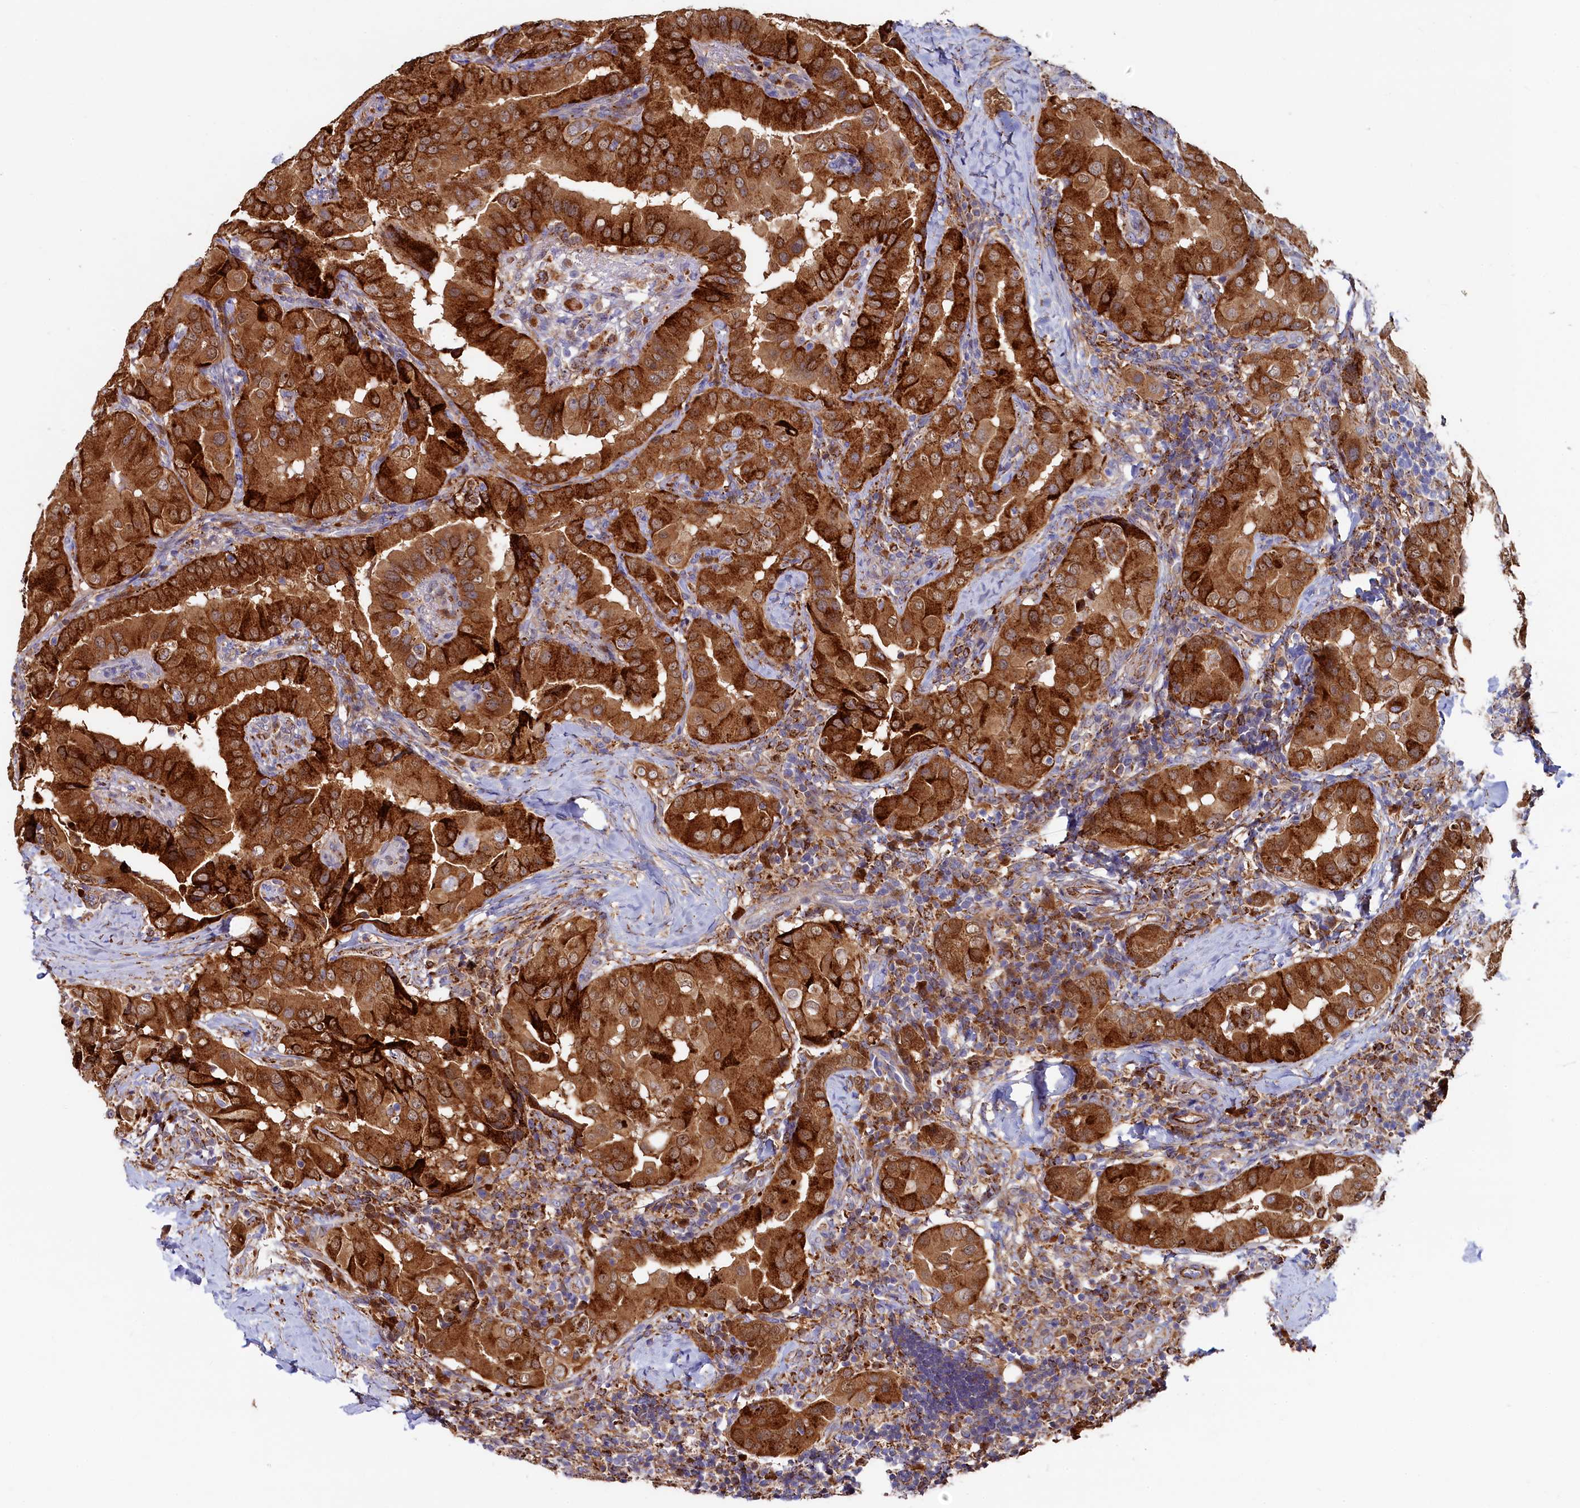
{"staining": {"intensity": "strong", "quantity": ">75%", "location": "cytoplasmic/membranous"}, "tissue": "thyroid cancer", "cell_type": "Tumor cells", "image_type": "cancer", "snomed": [{"axis": "morphology", "description": "Papillary adenocarcinoma, NOS"}, {"axis": "topography", "description": "Thyroid gland"}], "caption": "High-magnification brightfield microscopy of thyroid cancer (papillary adenocarcinoma) stained with DAB (brown) and counterstained with hematoxylin (blue). tumor cells exhibit strong cytoplasmic/membranous staining is appreciated in about>75% of cells.", "gene": "ASTE1", "patient": {"sex": "male", "age": 33}}